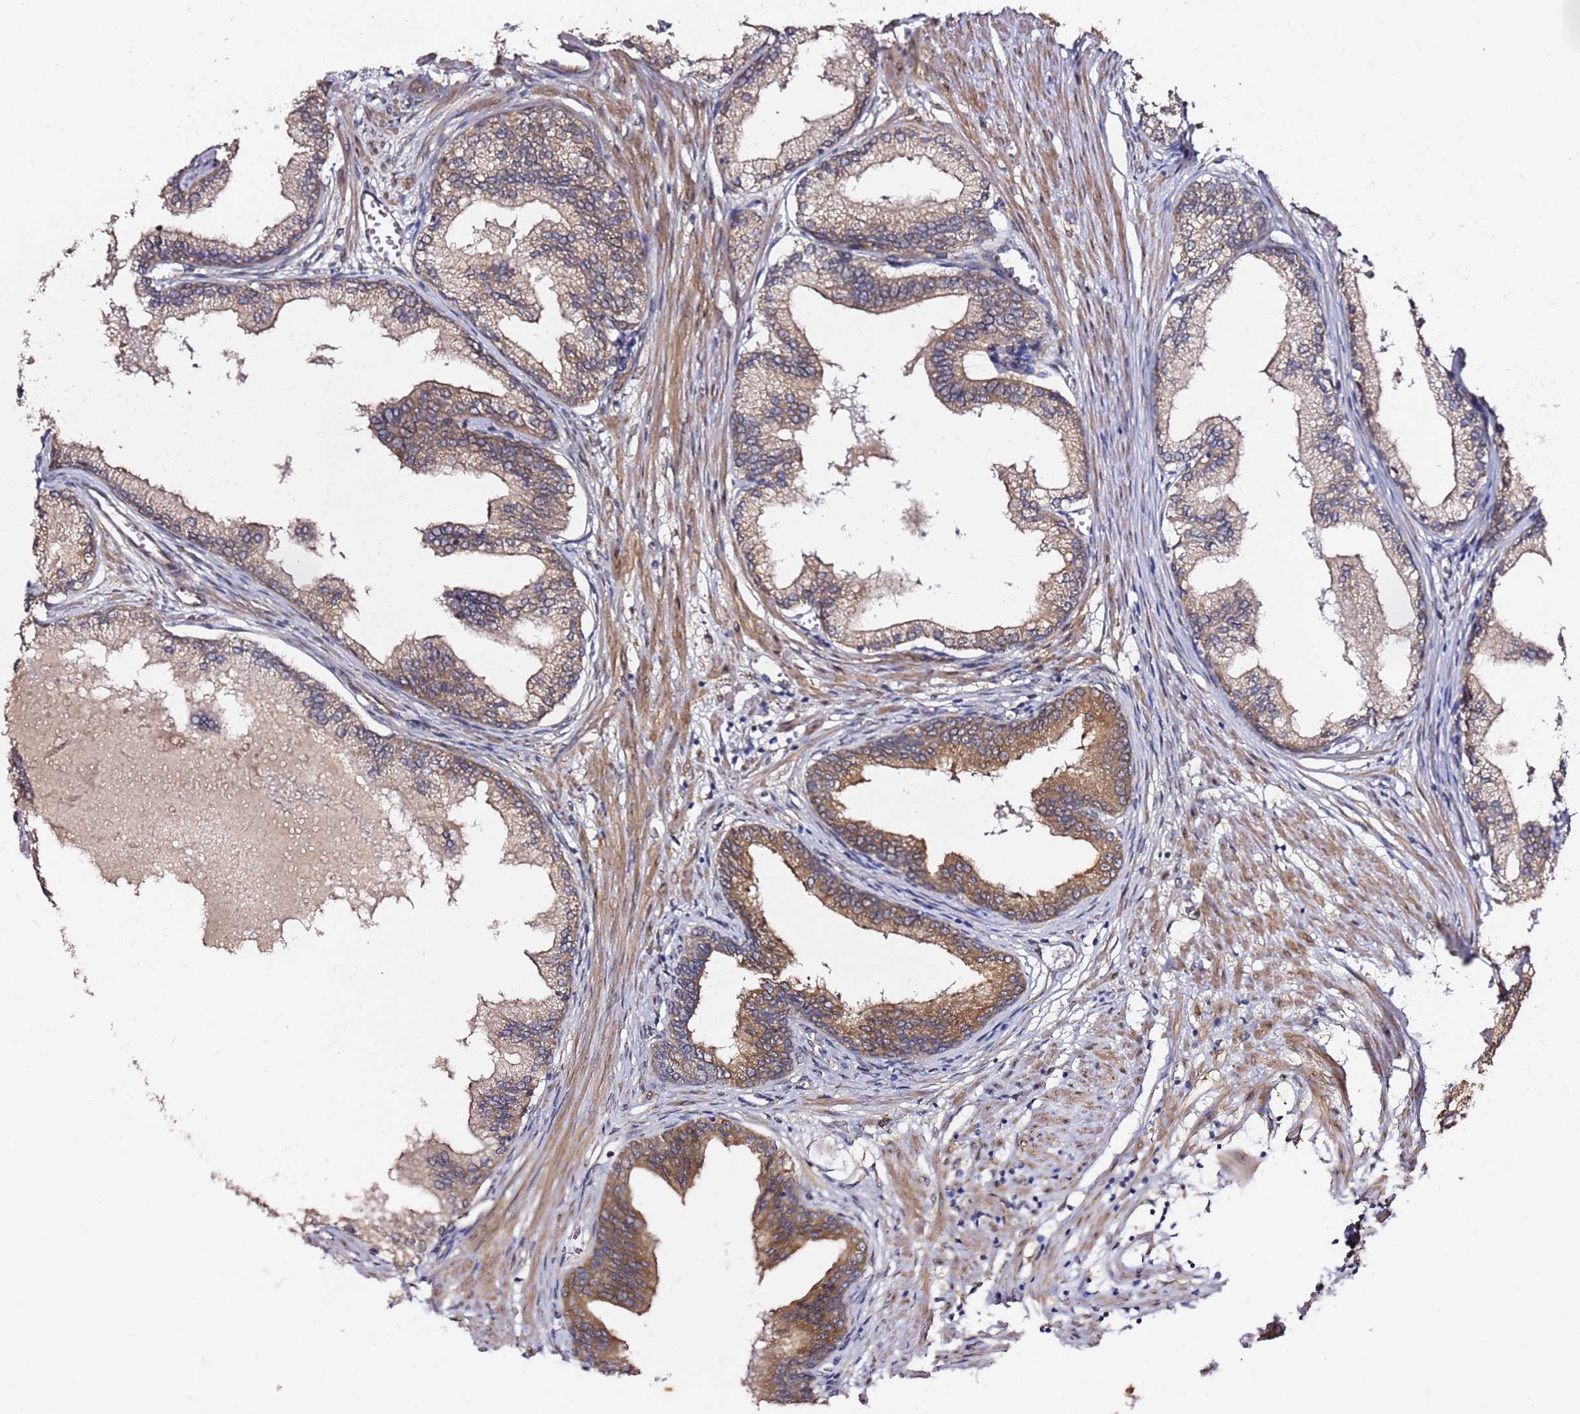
{"staining": {"intensity": "strong", "quantity": "25%-75%", "location": "cytoplasmic/membranous"}, "tissue": "prostate cancer", "cell_type": "Tumor cells", "image_type": "cancer", "snomed": [{"axis": "morphology", "description": "Adenocarcinoma, Low grade"}, {"axis": "topography", "description": "Prostate"}], "caption": "Immunohistochemistry (IHC) staining of prostate adenocarcinoma (low-grade), which reveals high levels of strong cytoplasmic/membranous expression in about 25%-75% of tumor cells indicating strong cytoplasmic/membranous protein staining. The staining was performed using DAB (3,3'-diaminobenzidine) (brown) for protein detection and nuclei were counterstained in hematoxylin (blue).", "gene": "PRKAB2", "patient": {"sex": "male", "age": 63}}